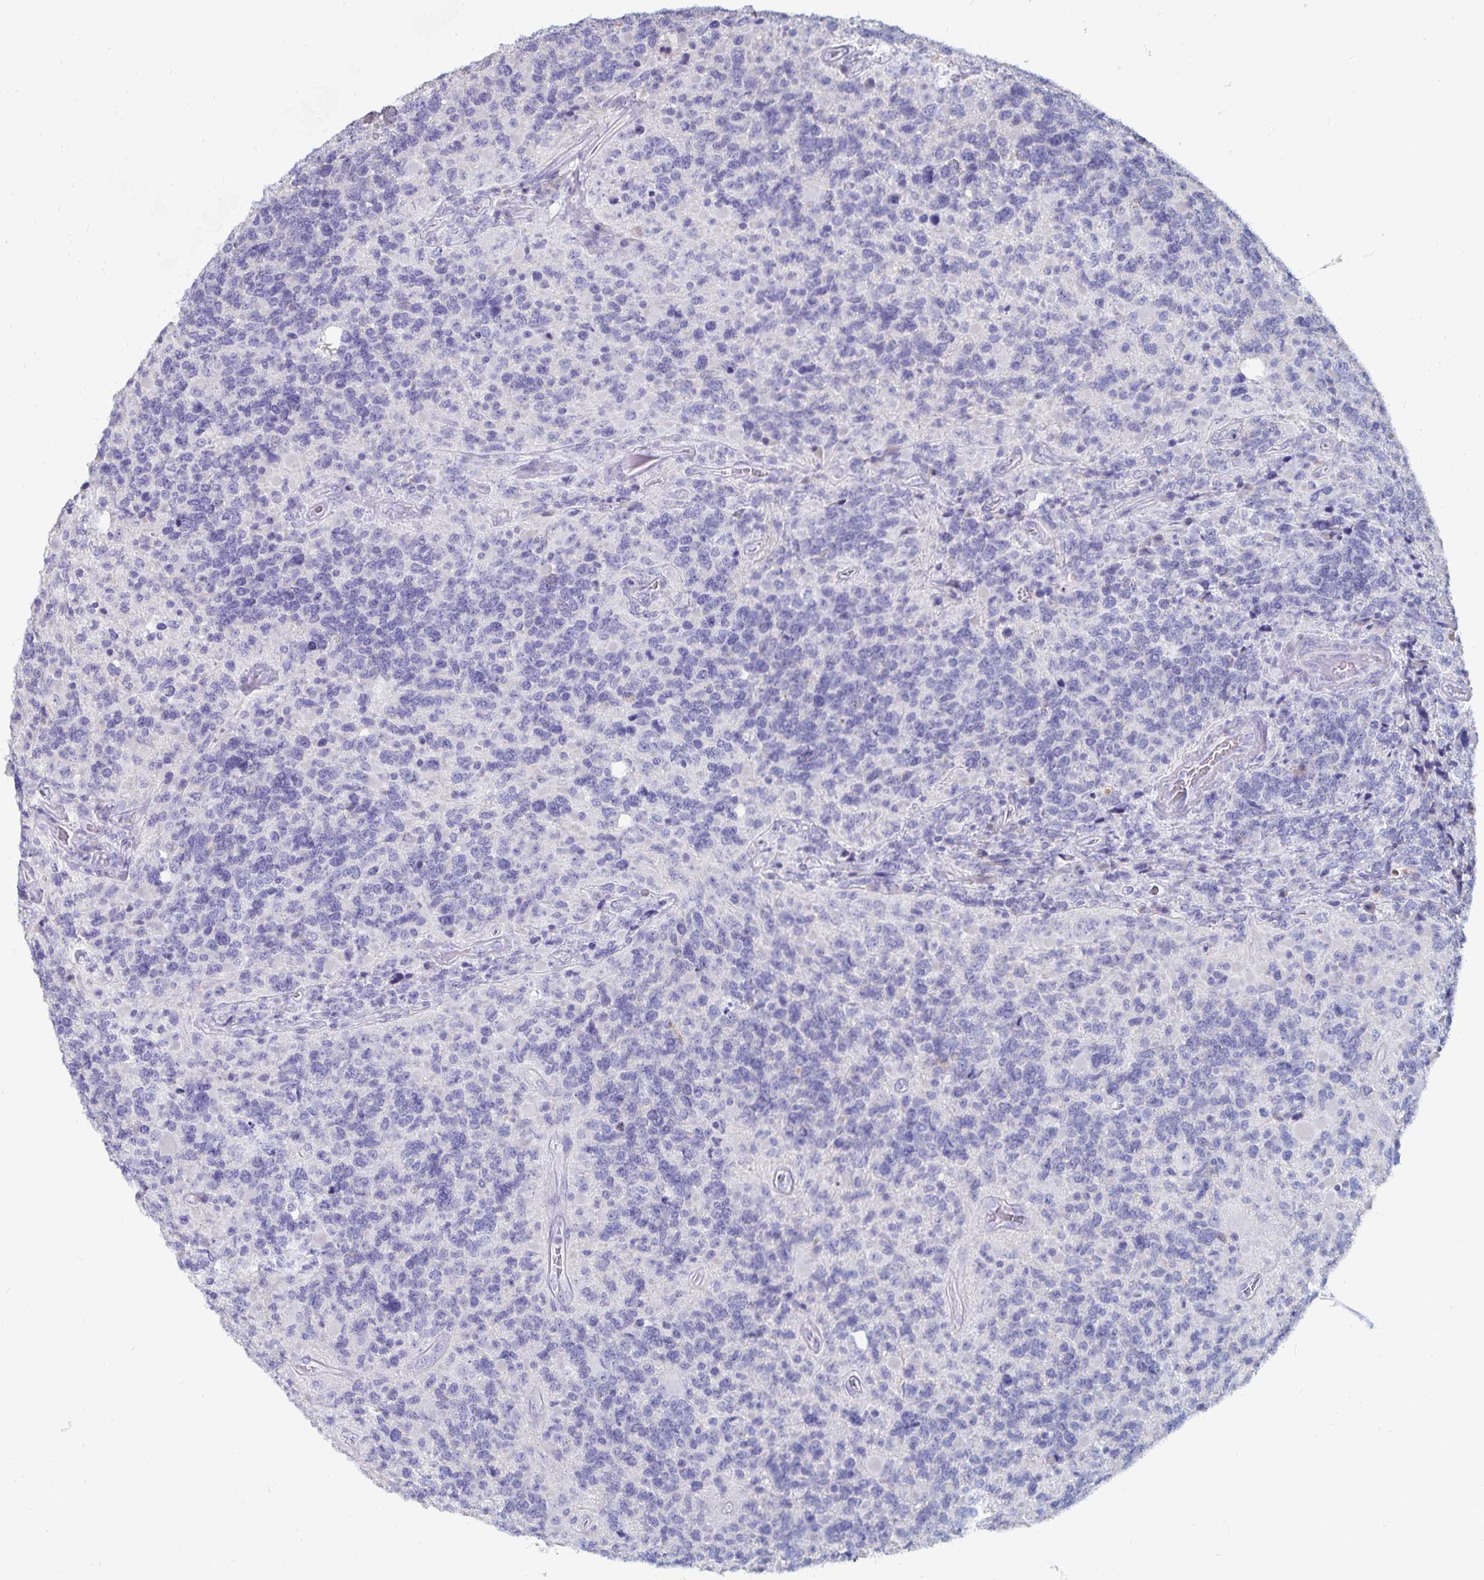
{"staining": {"intensity": "negative", "quantity": "none", "location": "none"}, "tissue": "glioma", "cell_type": "Tumor cells", "image_type": "cancer", "snomed": [{"axis": "morphology", "description": "Glioma, malignant, High grade"}, {"axis": "topography", "description": "Brain"}], "caption": "IHC histopathology image of human glioma stained for a protein (brown), which displays no staining in tumor cells.", "gene": "CFAP69", "patient": {"sex": "female", "age": 40}}